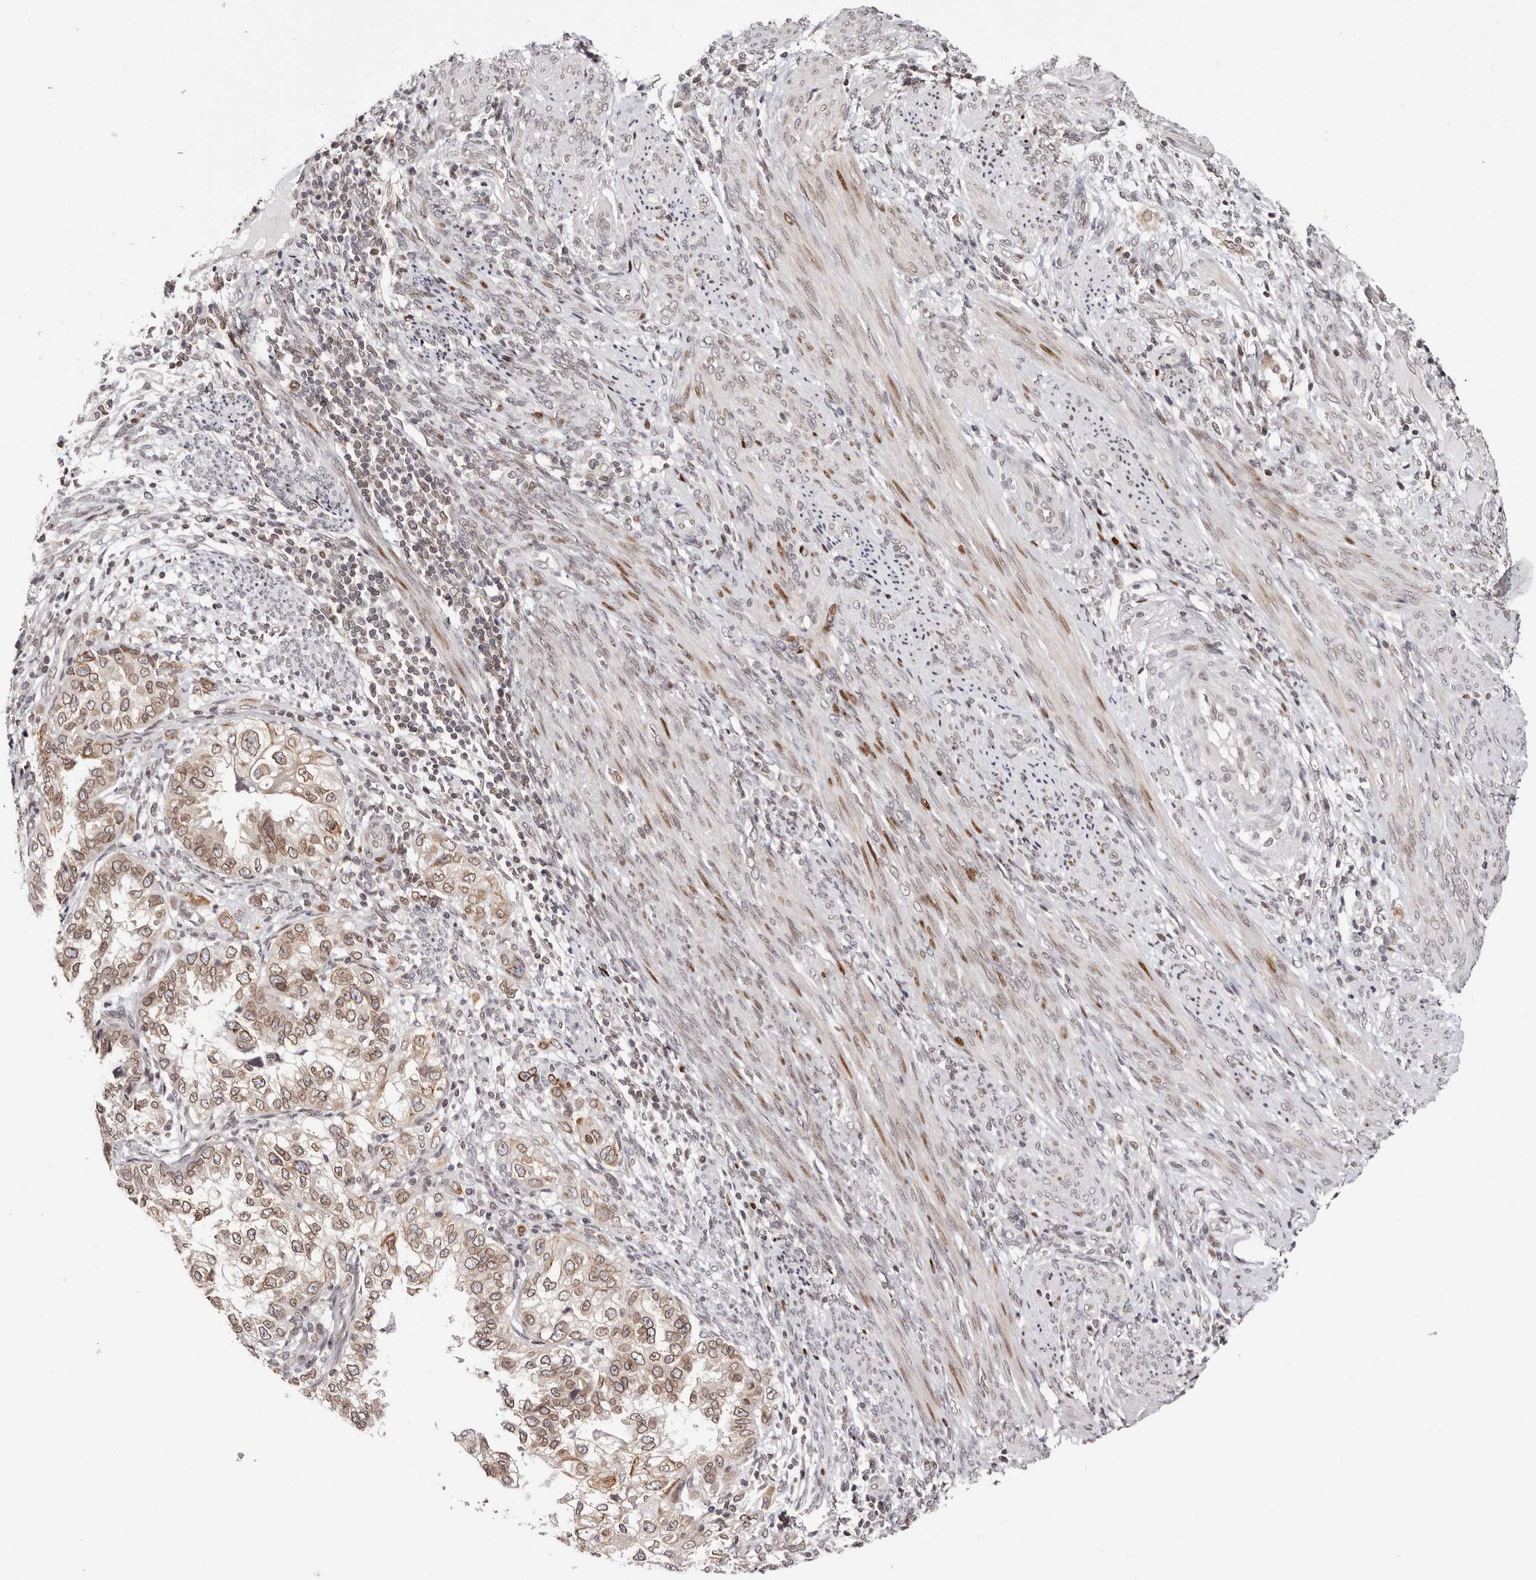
{"staining": {"intensity": "moderate", "quantity": ">75%", "location": "cytoplasmic/membranous,nuclear"}, "tissue": "endometrial cancer", "cell_type": "Tumor cells", "image_type": "cancer", "snomed": [{"axis": "morphology", "description": "Adenocarcinoma, NOS"}, {"axis": "topography", "description": "Endometrium"}], "caption": "About >75% of tumor cells in endometrial cancer (adenocarcinoma) exhibit moderate cytoplasmic/membranous and nuclear protein expression as visualized by brown immunohistochemical staining.", "gene": "NUP153", "patient": {"sex": "female", "age": 85}}